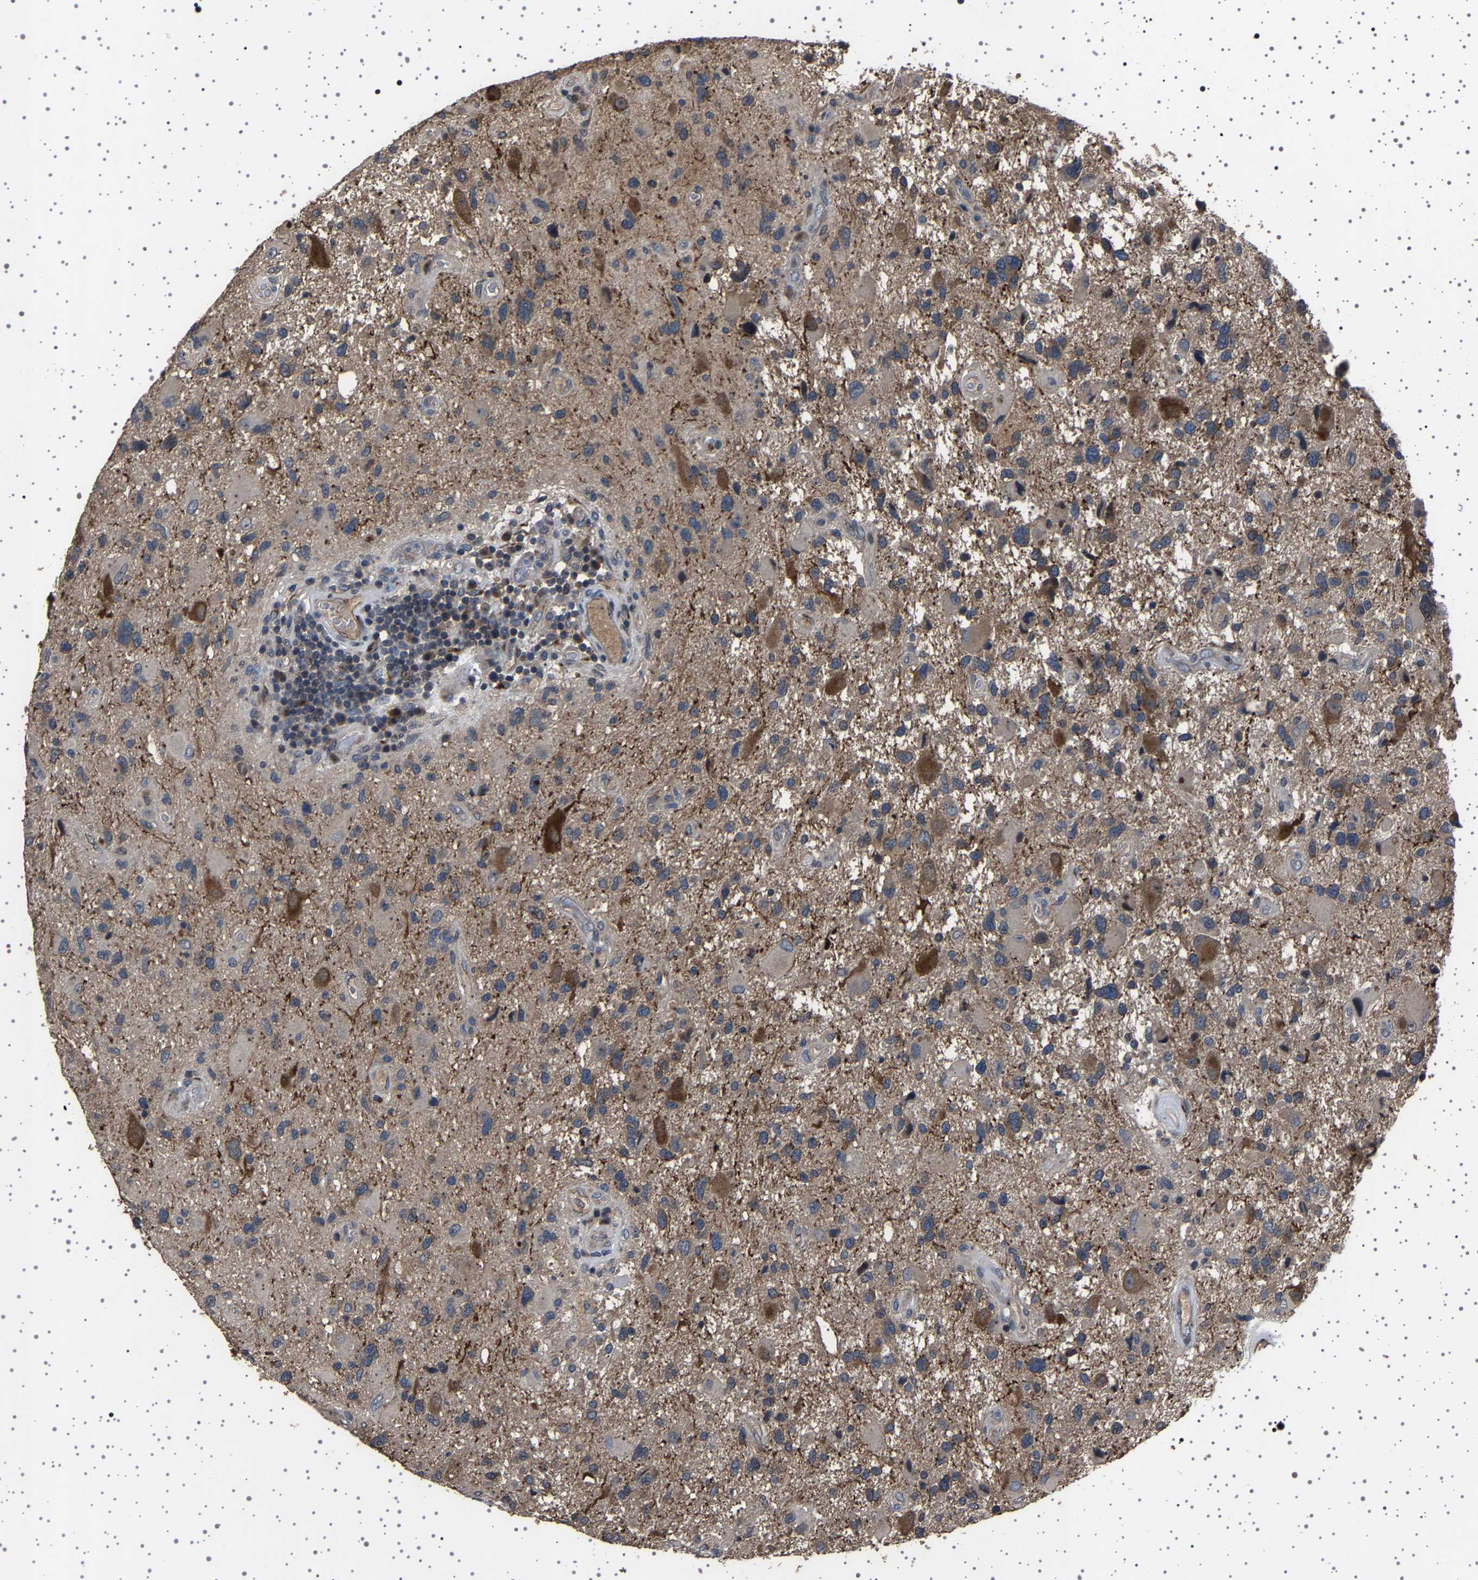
{"staining": {"intensity": "moderate", "quantity": "<25%", "location": "cytoplasmic/membranous"}, "tissue": "glioma", "cell_type": "Tumor cells", "image_type": "cancer", "snomed": [{"axis": "morphology", "description": "Glioma, malignant, High grade"}, {"axis": "topography", "description": "Brain"}], "caption": "Immunohistochemical staining of human glioma reveals low levels of moderate cytoplasmic/membranous expression in approximately <25% of tumor cells. (DAB (3,3'-diaminobenzidine) IHC, brown staining for protein, blue staining for nuclei).", "gene": "NCKAP1", "patient": {"sex": "male", "age": 33}}